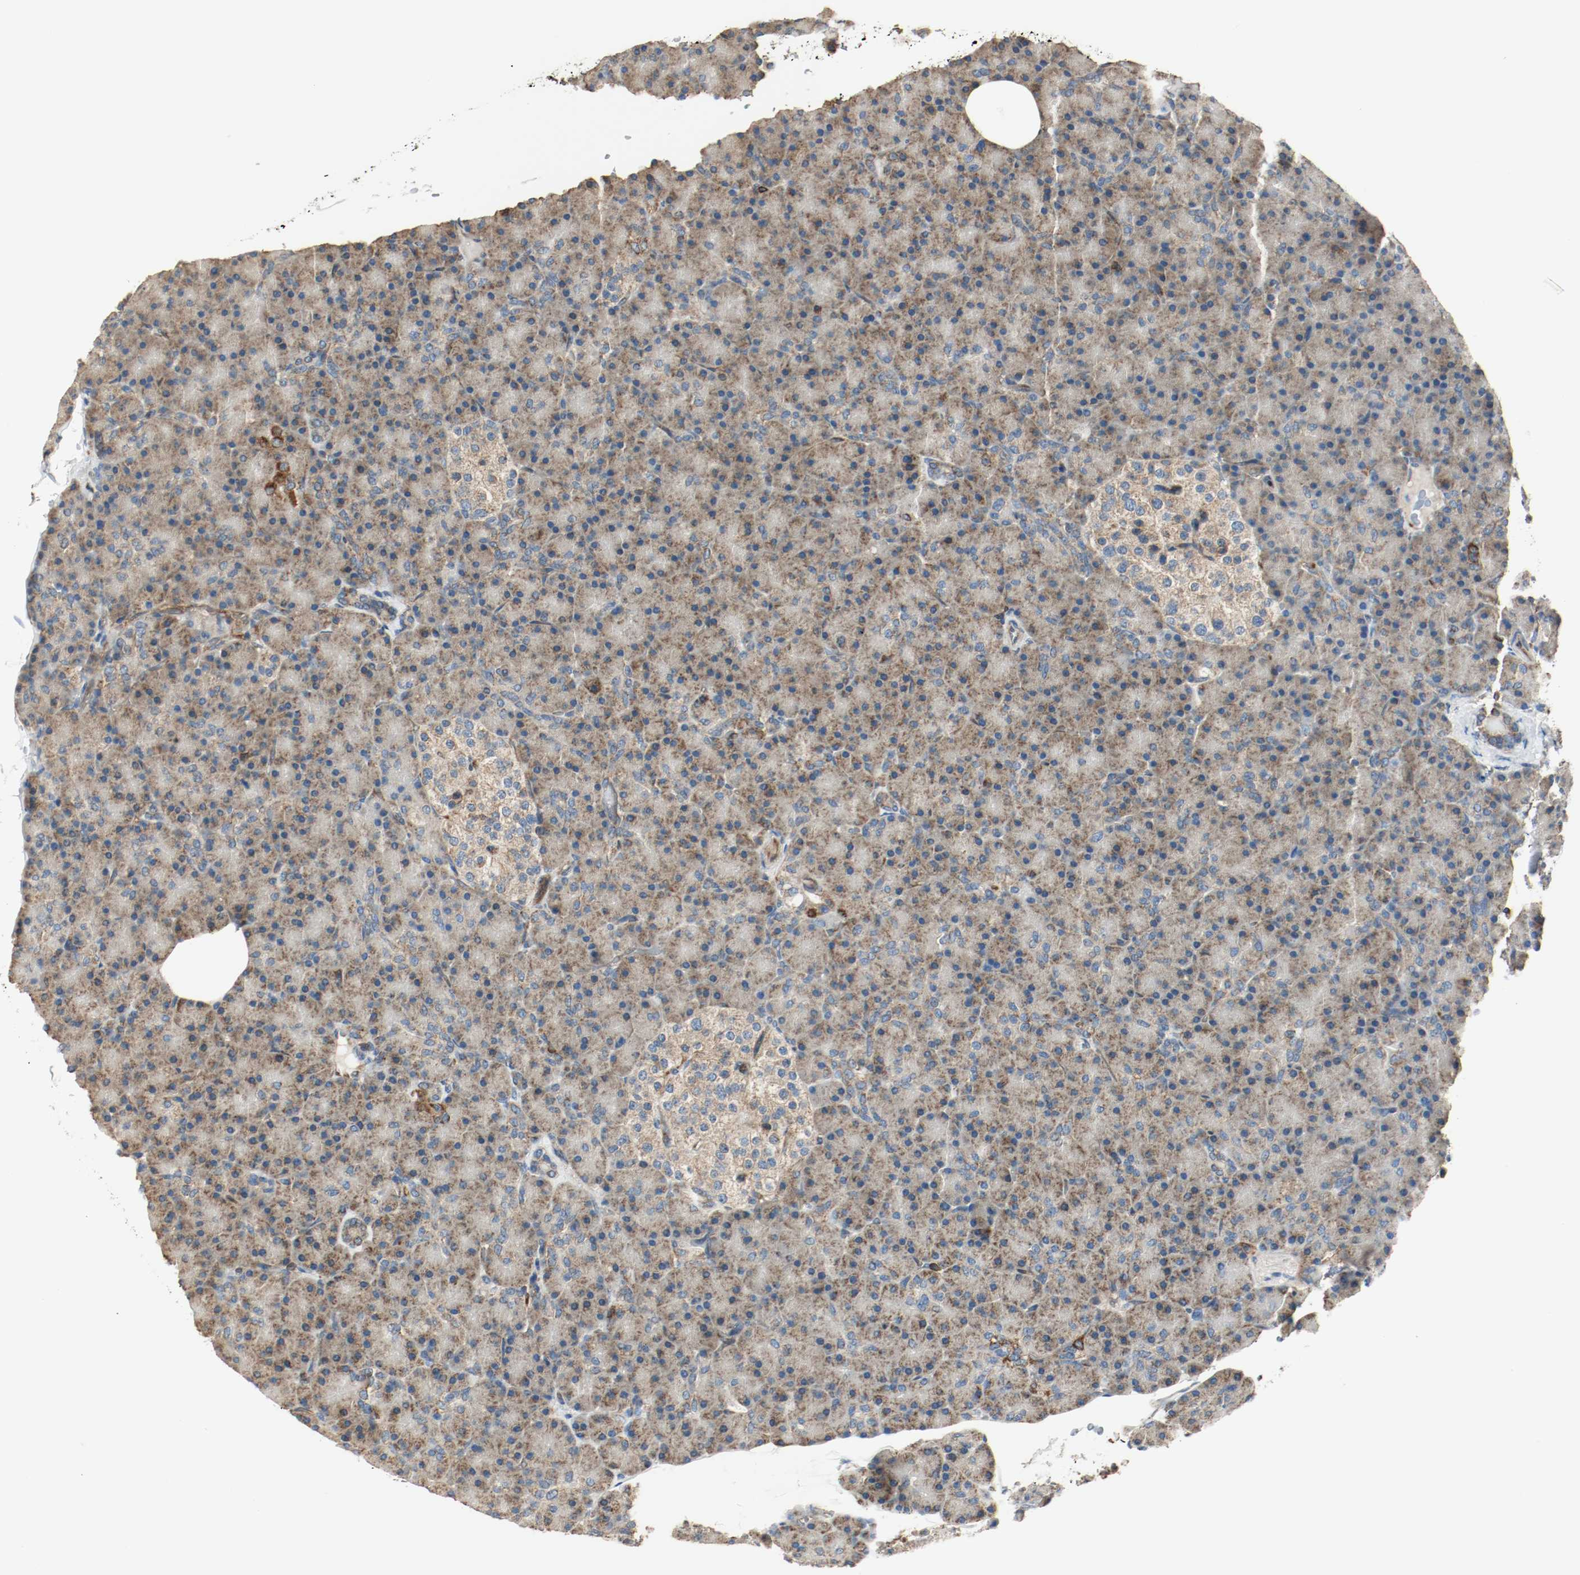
{"staining": {"intensity": "moderate", "quantity": ">75%", "location": "cytoplasmic/membranous"}, "tissue": "pancreas", "cell_type": "Exocrine glandular cells", "image_type": "normal", "snomed": [{"axis": "morphology", "description": "Normal tissue, NOS"}, {"axis": "topography", "description": "Pancreas"}], "caption": "Protein expression analysis of normal pancreas displays moderate cytoplasmic/membranous expression in approximately >75% of exocrine glandular cells. (DAB (3,3'-diaminobenzidine) = brown stain, brightfield microscopy at high magnification).", "gene": "PLCG1", "patient": {"sex": "female", "age": 43}}